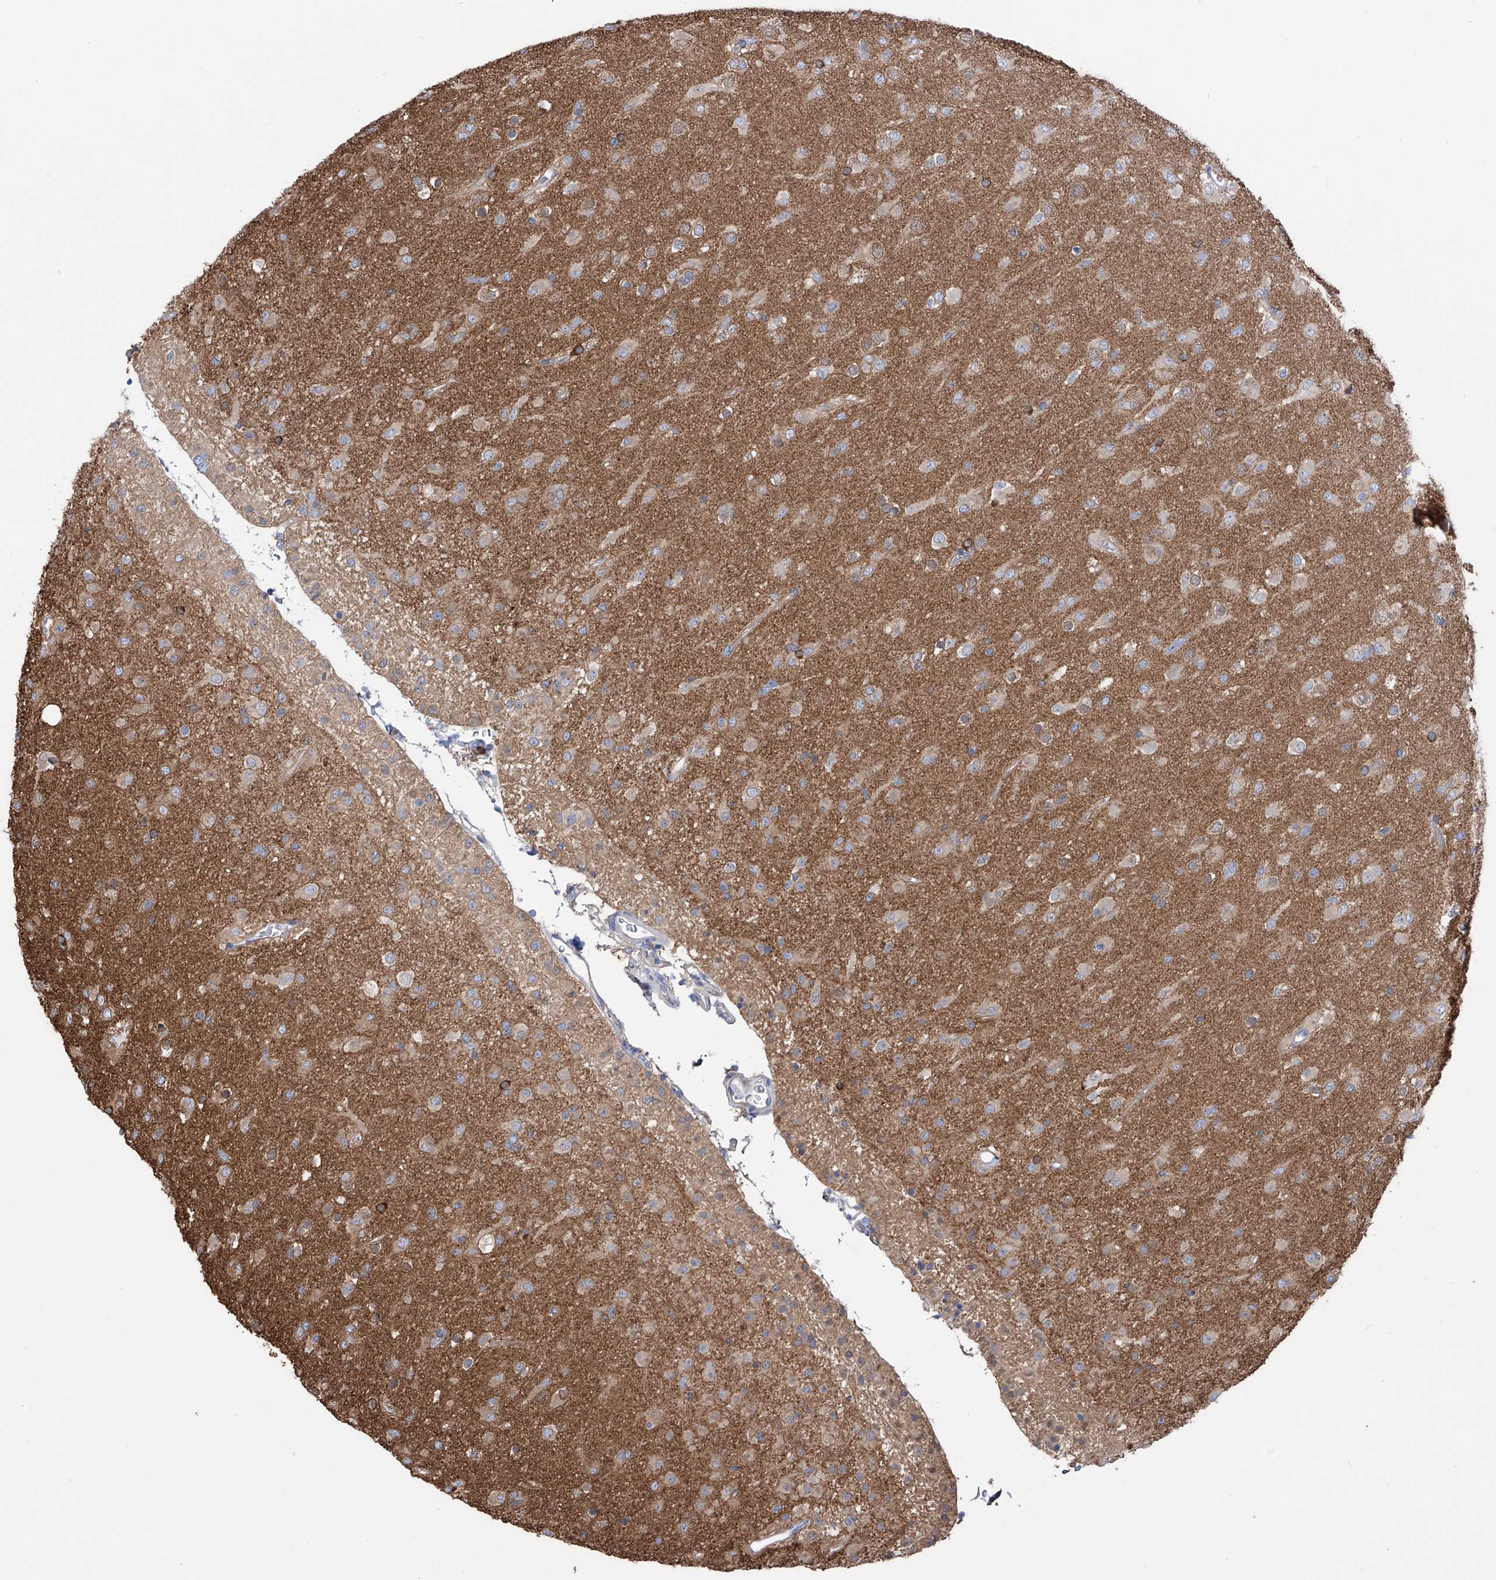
{"staining": {"intensity": "weak", "quantity": "<25%", "location": "cytoplasmic/membranous"}, "tissue": "glioma", "cell_type": "Tumor cells", "image_type": "cancer", "snomed": [{"axis": "morphology", "description": "Glioma, malignant, Low grade"}, {"axis": "topography", "description": "Brain"}], "caption": "Malignant glioma (low-grade) was stained to show a protein in brown. There is no significant expression in tumor cells.", "gene": "ZNF653", "patient": {"sex": "male", "age": 65}}